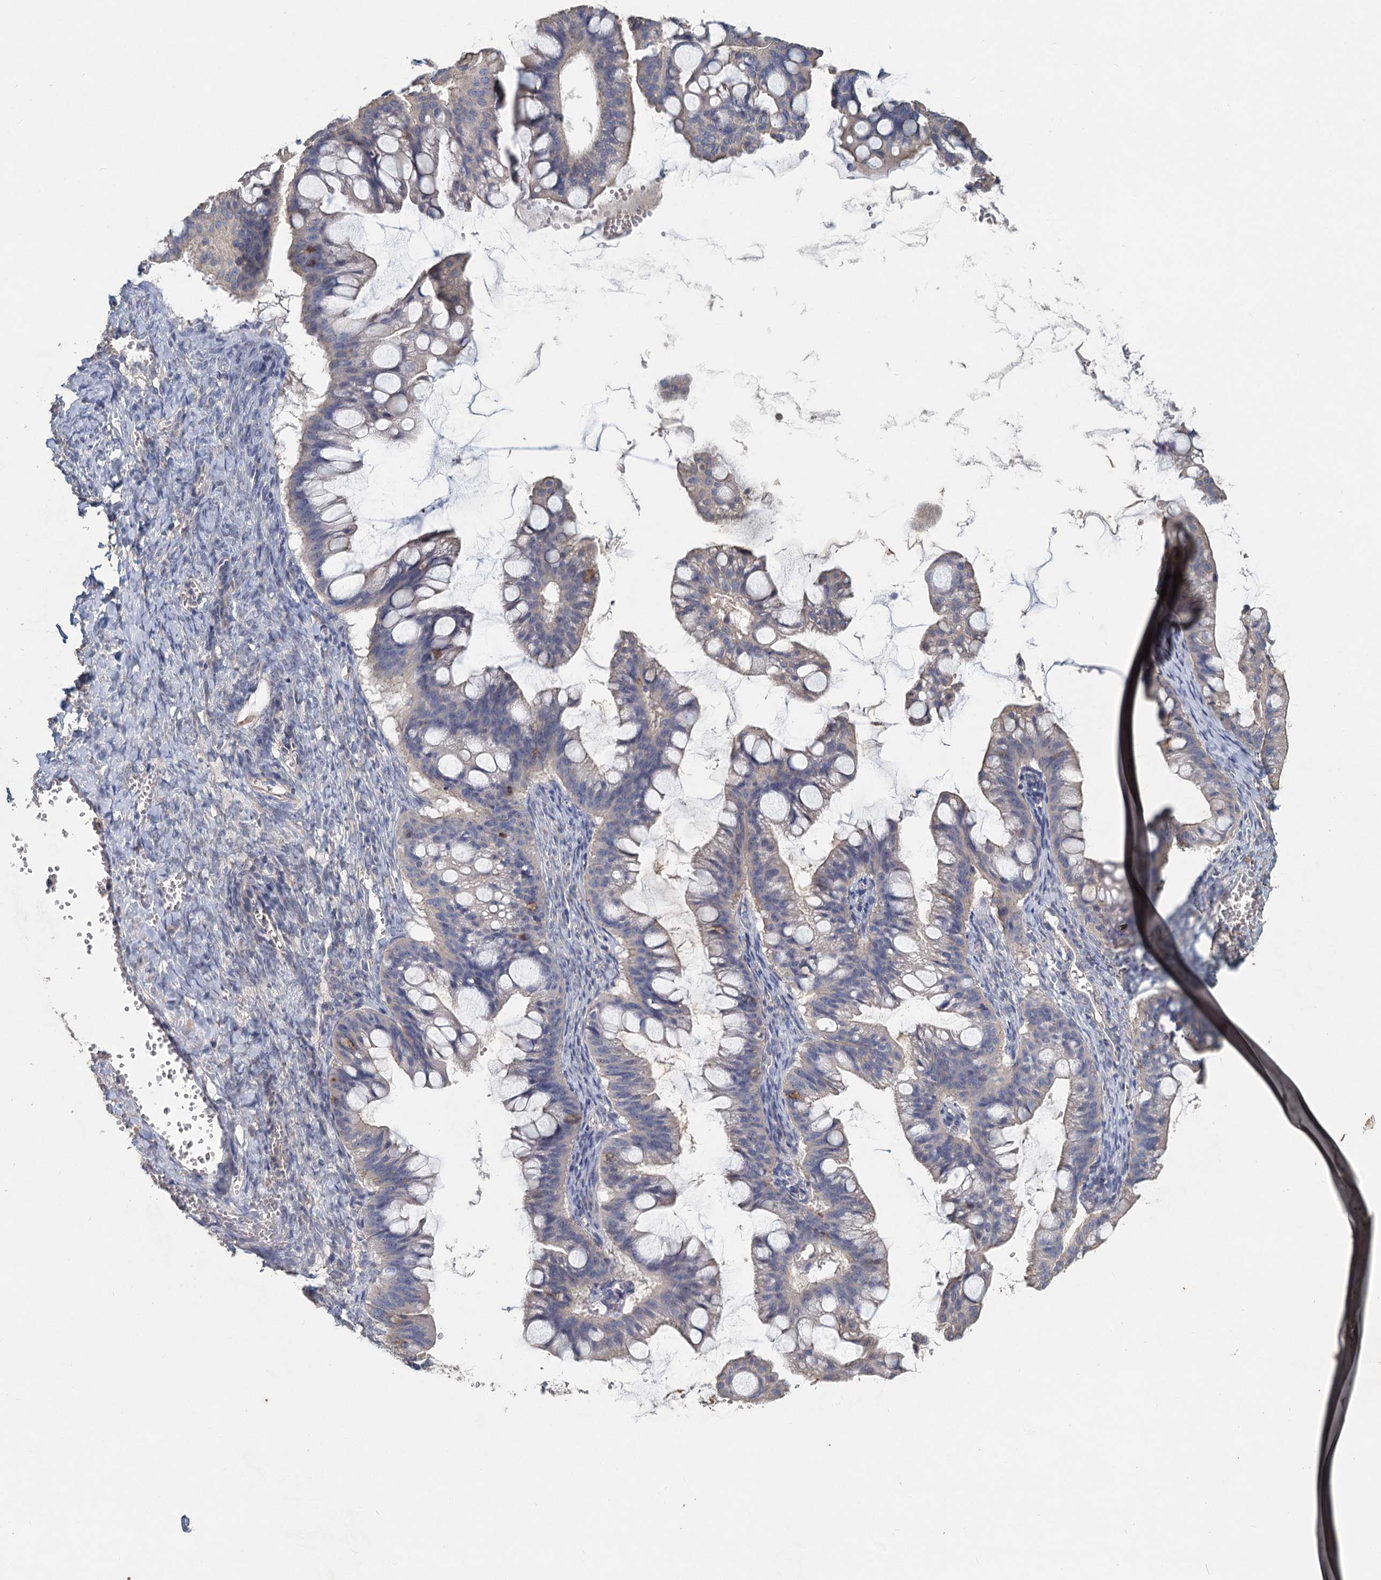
{"staining": {"intensity": "negative", "quantity": "none", "location": "none"}, "tissue": "ovarian cancer", "cell_type": "Tumor cells", "image_type": "cancer", "snomed": [{"axis": "morphology", "description": "Cystadenocarcinoma, mucinous, NOS"}, {"axis": "topography", "description": "Ovary"}], "caption": "Immunohistochemistry (IHC) micrograph of neoplastic tissue: mucinous cystadenocarcinoma (ovarian) stained with DAB (3,3'-diaminobenzidine) shows no significant protein positivity in tumor cells.", "gene": "HES2", "patient": {"sex": "female", "age": 73}}